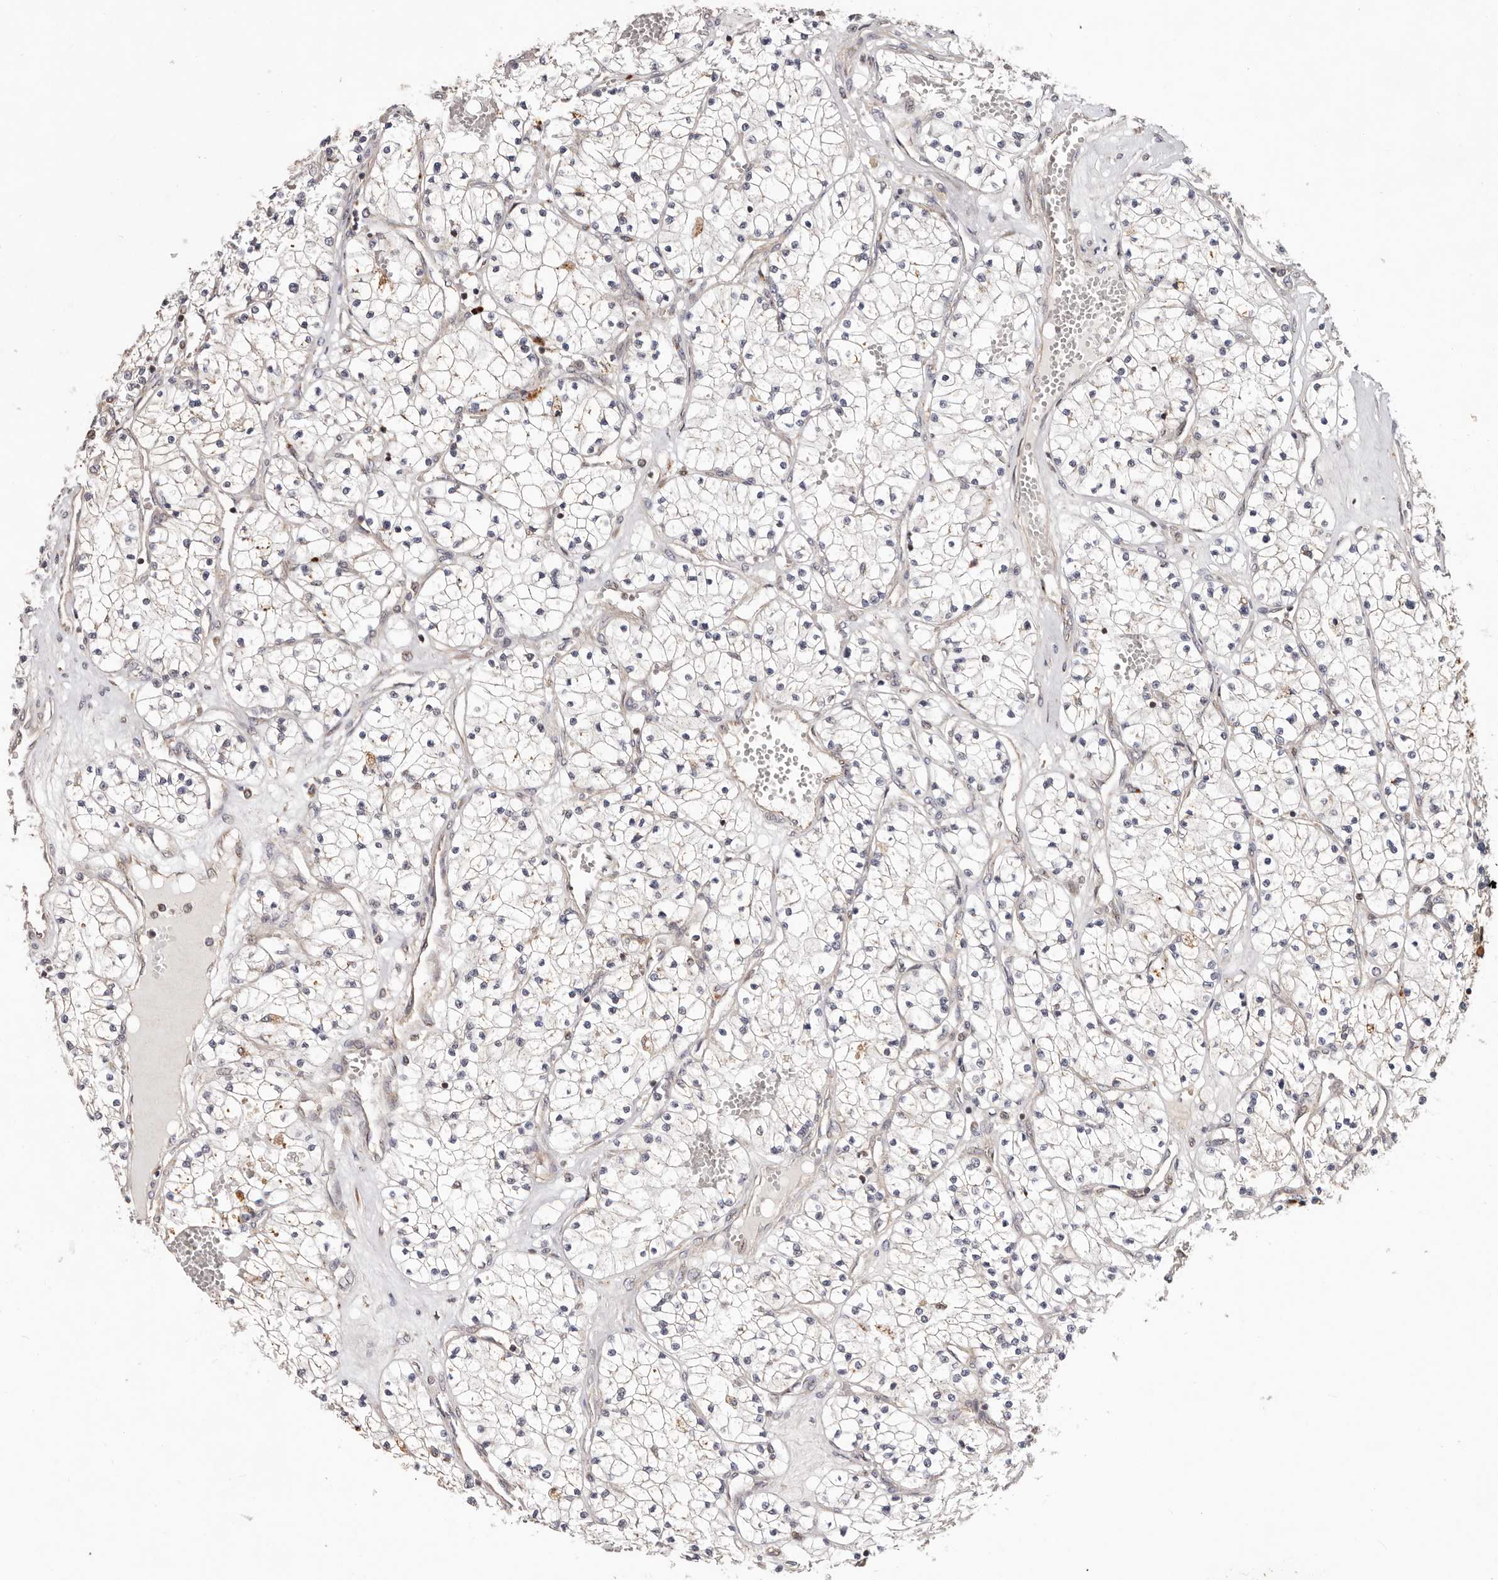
{"staining": {"intensity": "weak", "quantity": "<25%", "location": "cytoplasmic/membranous"}, "tissue": "renal cancer", "cell_type": "Tumor cells", "image_type": "cancer", "snomed": [{"axis": "morphology", "description": "Normal tissue, NOS"}, {"axis": "morphology", "description": "Adenocarcinoma, NOS"}, {"axis": "topography", "description": "Kidney"}], "caption": "IHC of human adenocarcinoma (renal) displays no positivity in tumor cells.", "gene": "USP33", "patient": {"sex": "male", "age": 68}}